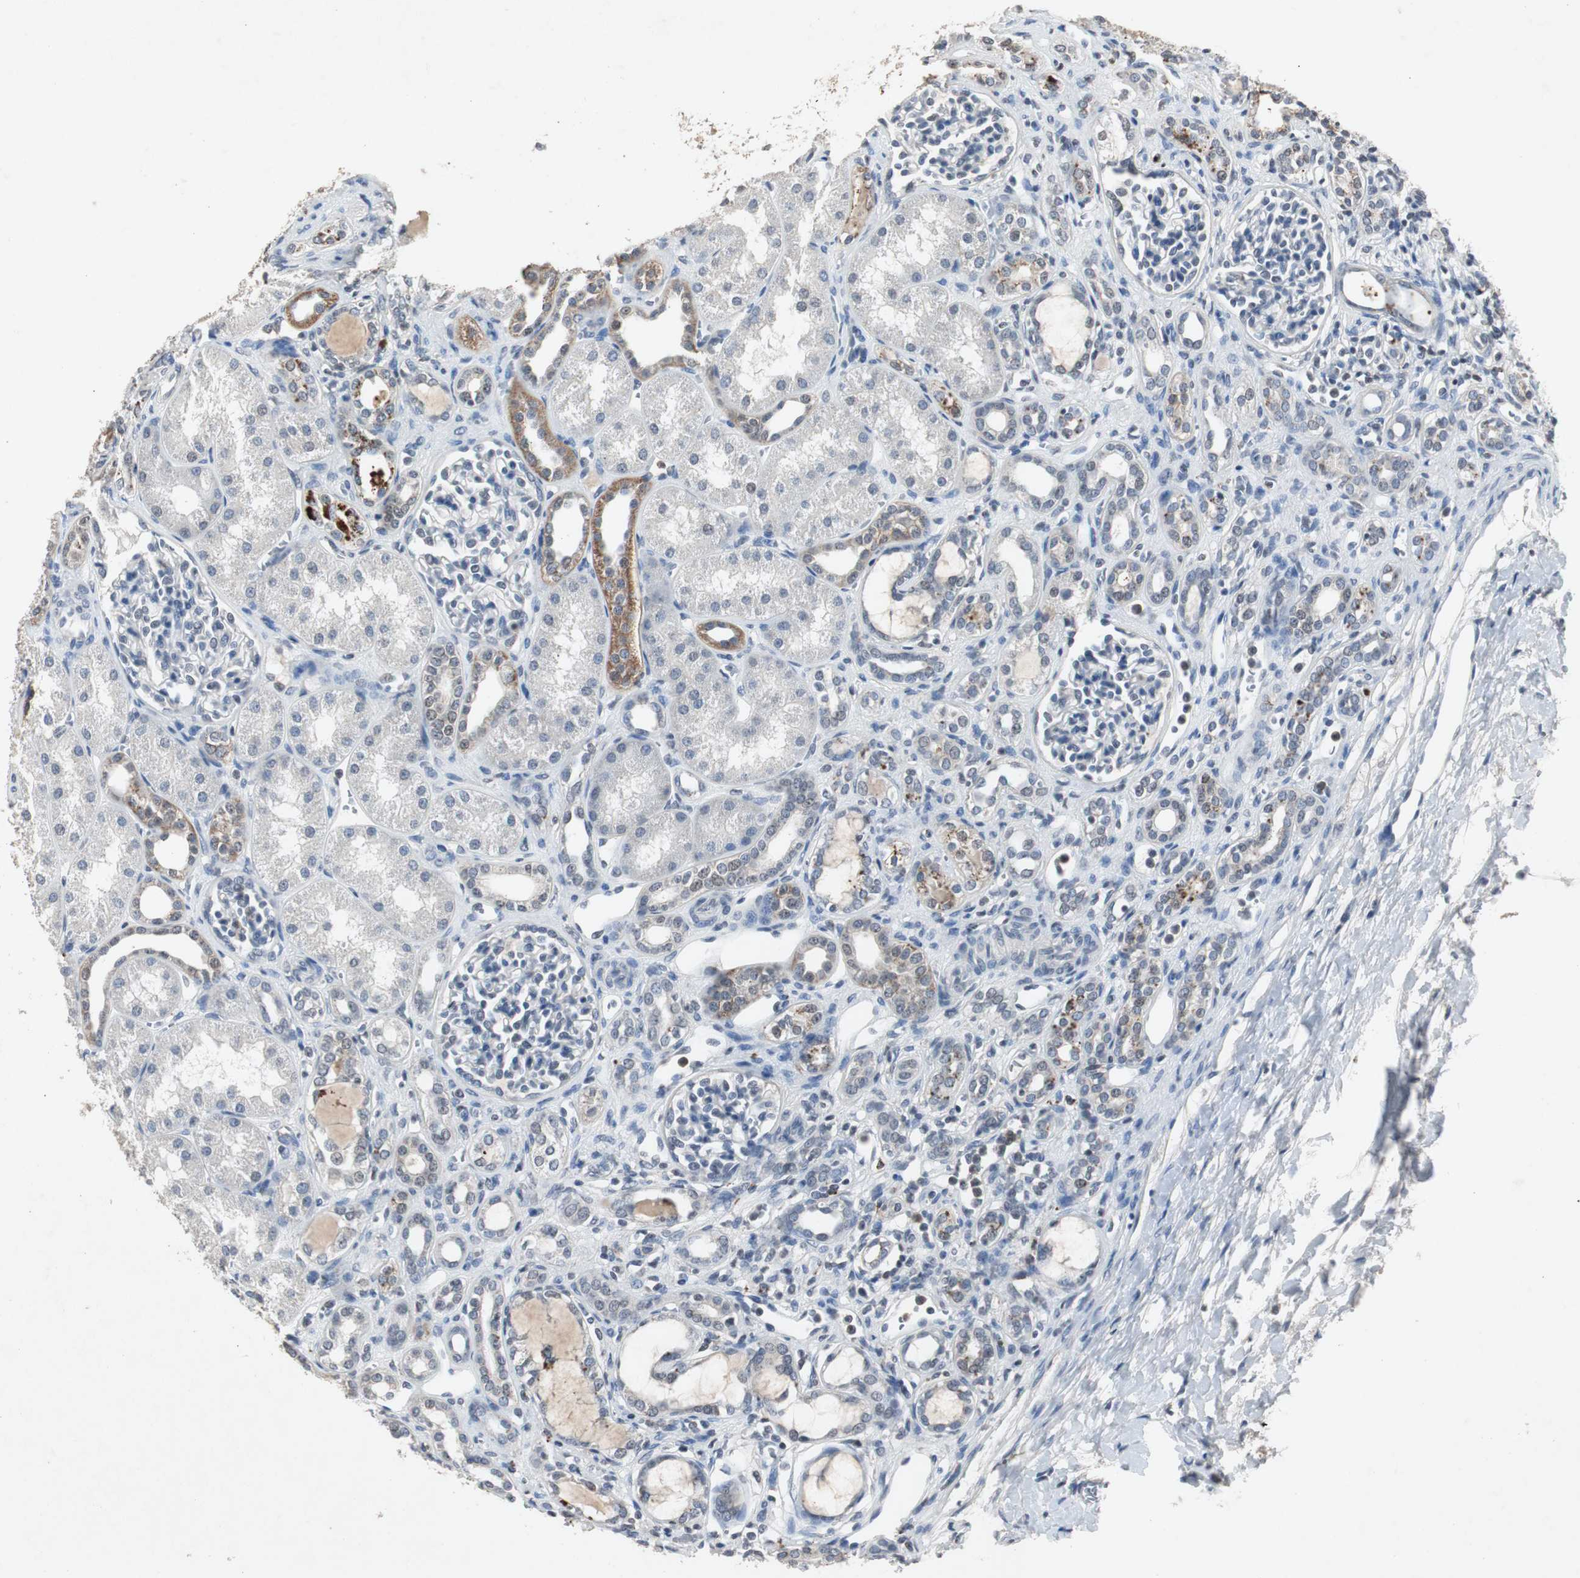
{"staining": {"intensity": "negative", "quantity": "none", "location": "none"}, "tissue": "kidney", "cell_type": "Cells in glomeruli", "image_type": "normal", "snomed": [{"axis": "morphology", "description": "Normal tissue, NOS"}, {"axis": "topography", "description": "Kidney"}], "caption": "Immunohistochemistry (IHC) of unremarkable human kidney reveals no positivity in cells in glomeruli. (IHC, brightfield microscopy, high magnification).", "gene": "ADNP2", "patient": {"sex": "male", "age": 7}}